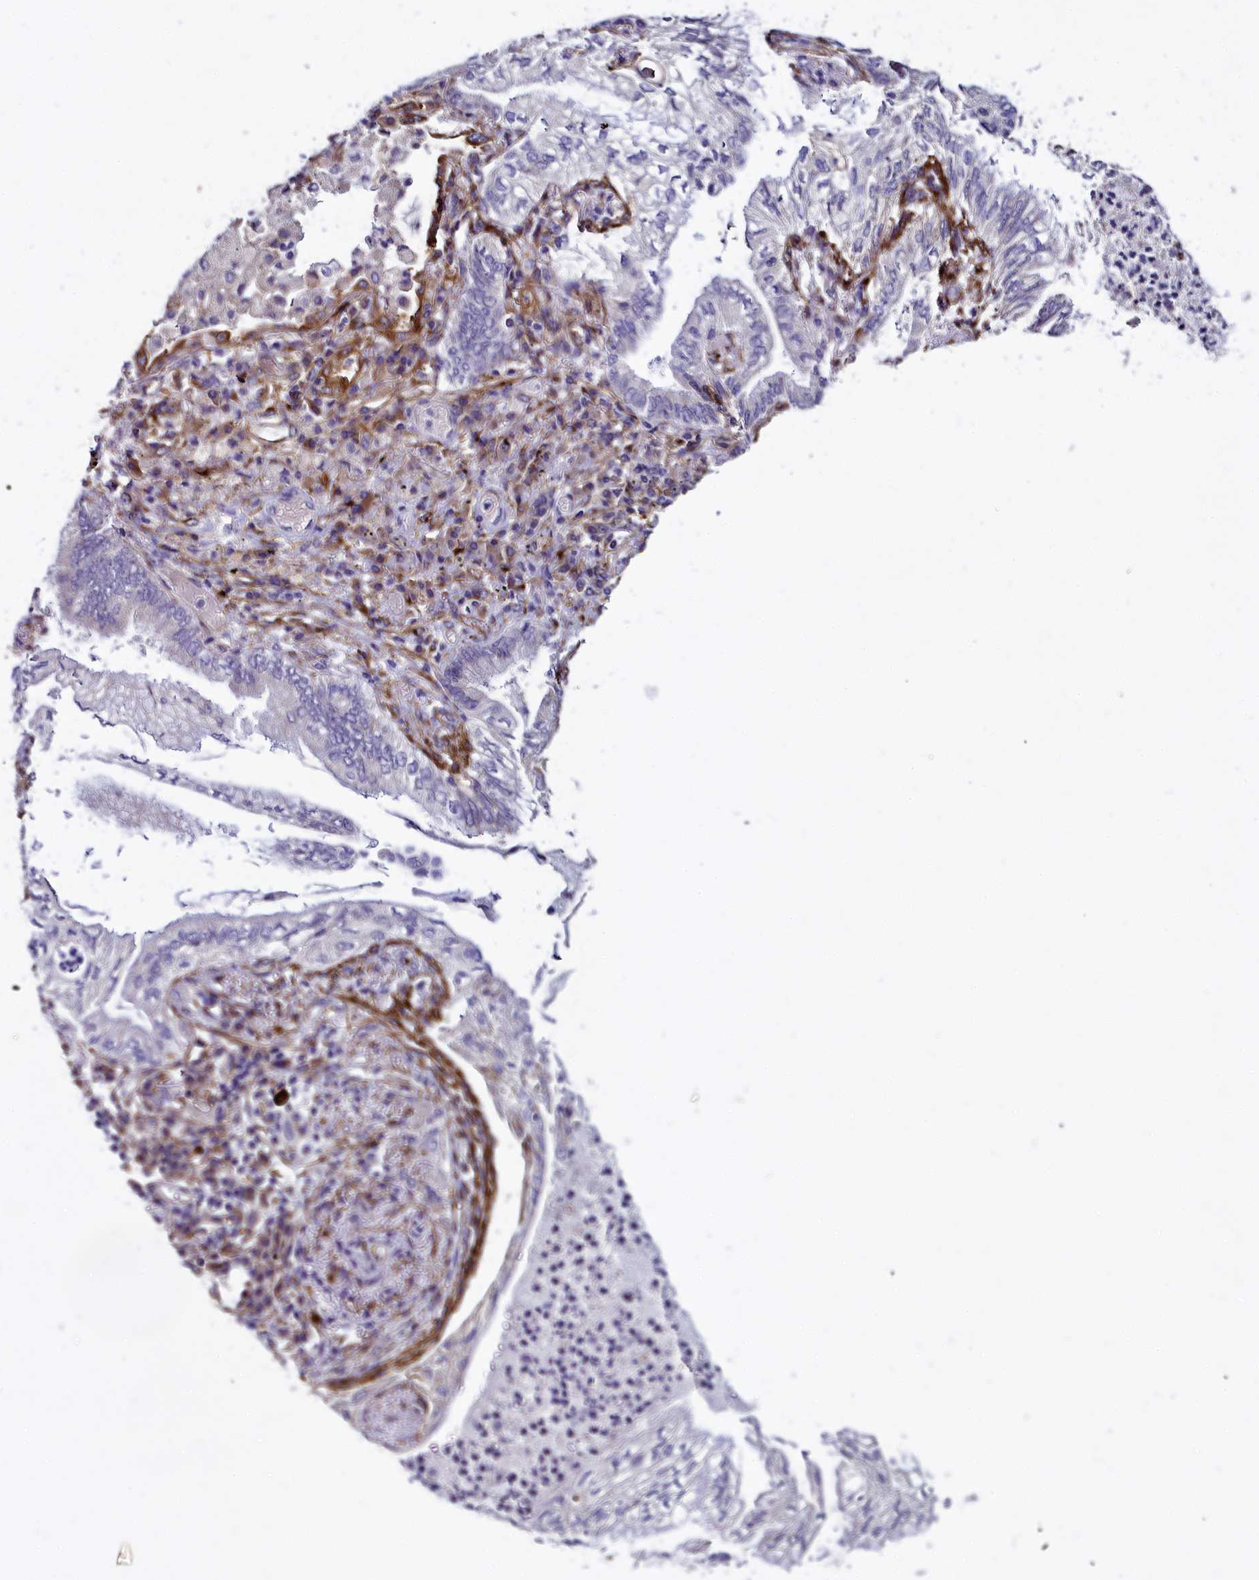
{"staining": {"intensity": "negative", "quantity": "none", "location": "none"}, "tissue": "lung cancer", "cell_type": "Tumor cells", "image_type": "cancer", "snomed": [{"axis": "morphology", "description": "Adenocarcinoma, NOS"}, {"axis": "topography", "description": "Lung"}], "caption": "An immunohistochemistry histopathology image of adenocarcinoma (lung) is shown. There is no staining in tumor cells of adenocarcinoma (lung).", "gene": "MRC2", "patient": {"sex": "female", "age": 70}}